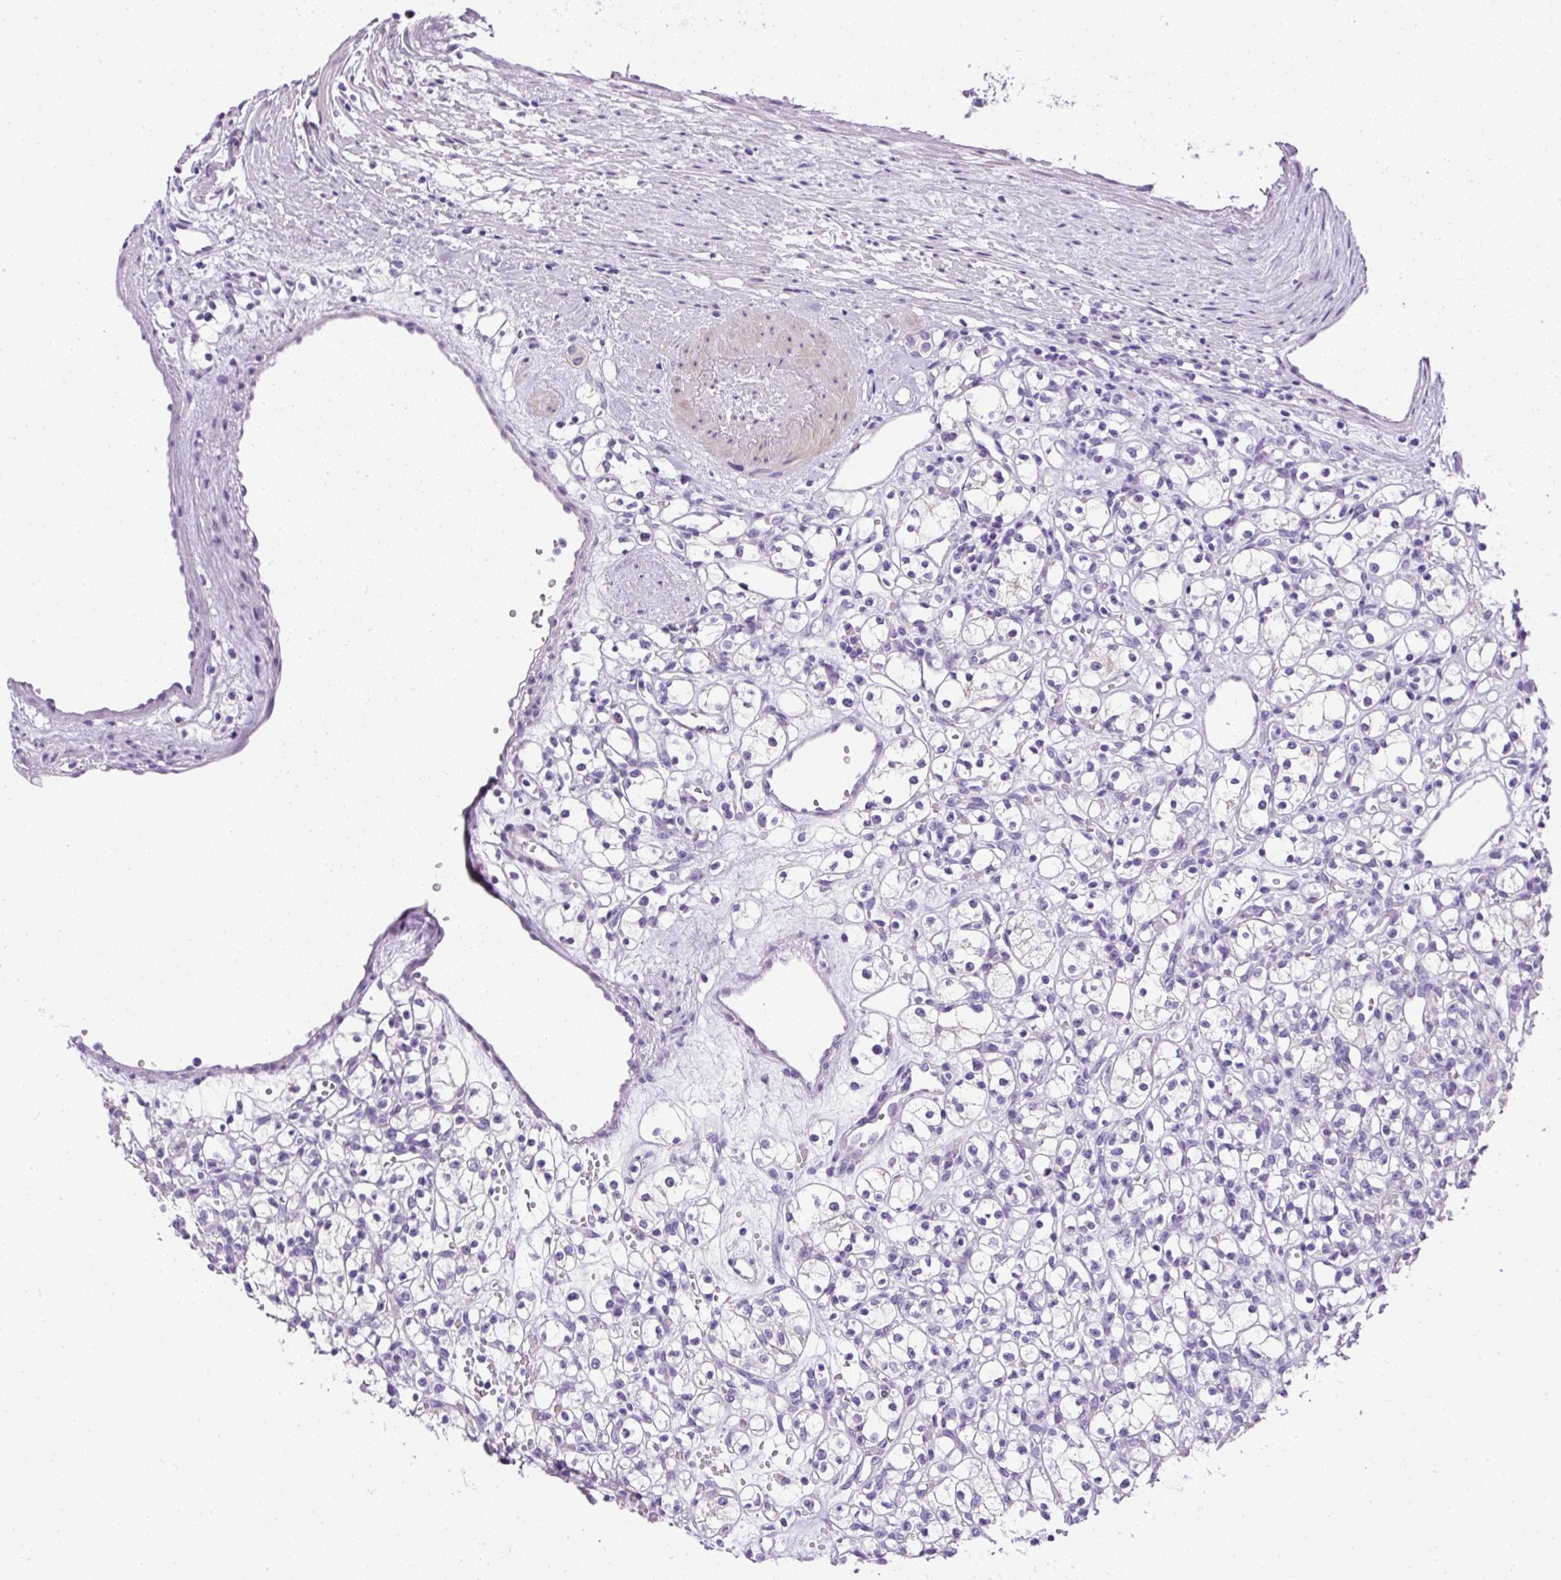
{"staining": {"intensity": "negative", "quantity": "none", "location": "none"}, "tissue": "renal cancer", "cell_type": "Tumor cells", "image_type": "cancer", "snomed": [{"axis": "morphology", "description": "Adenocarcinoma, NOS"}, {"axis": "topography", "description": "Kidney"}], "caption": "Immunohistochemical staining of human renal cancer (adenocarcinoma) displays no significant expression in tumor cells.", "gene": "C2CD4C", "patient": {"sex": "female", "age": 59}}